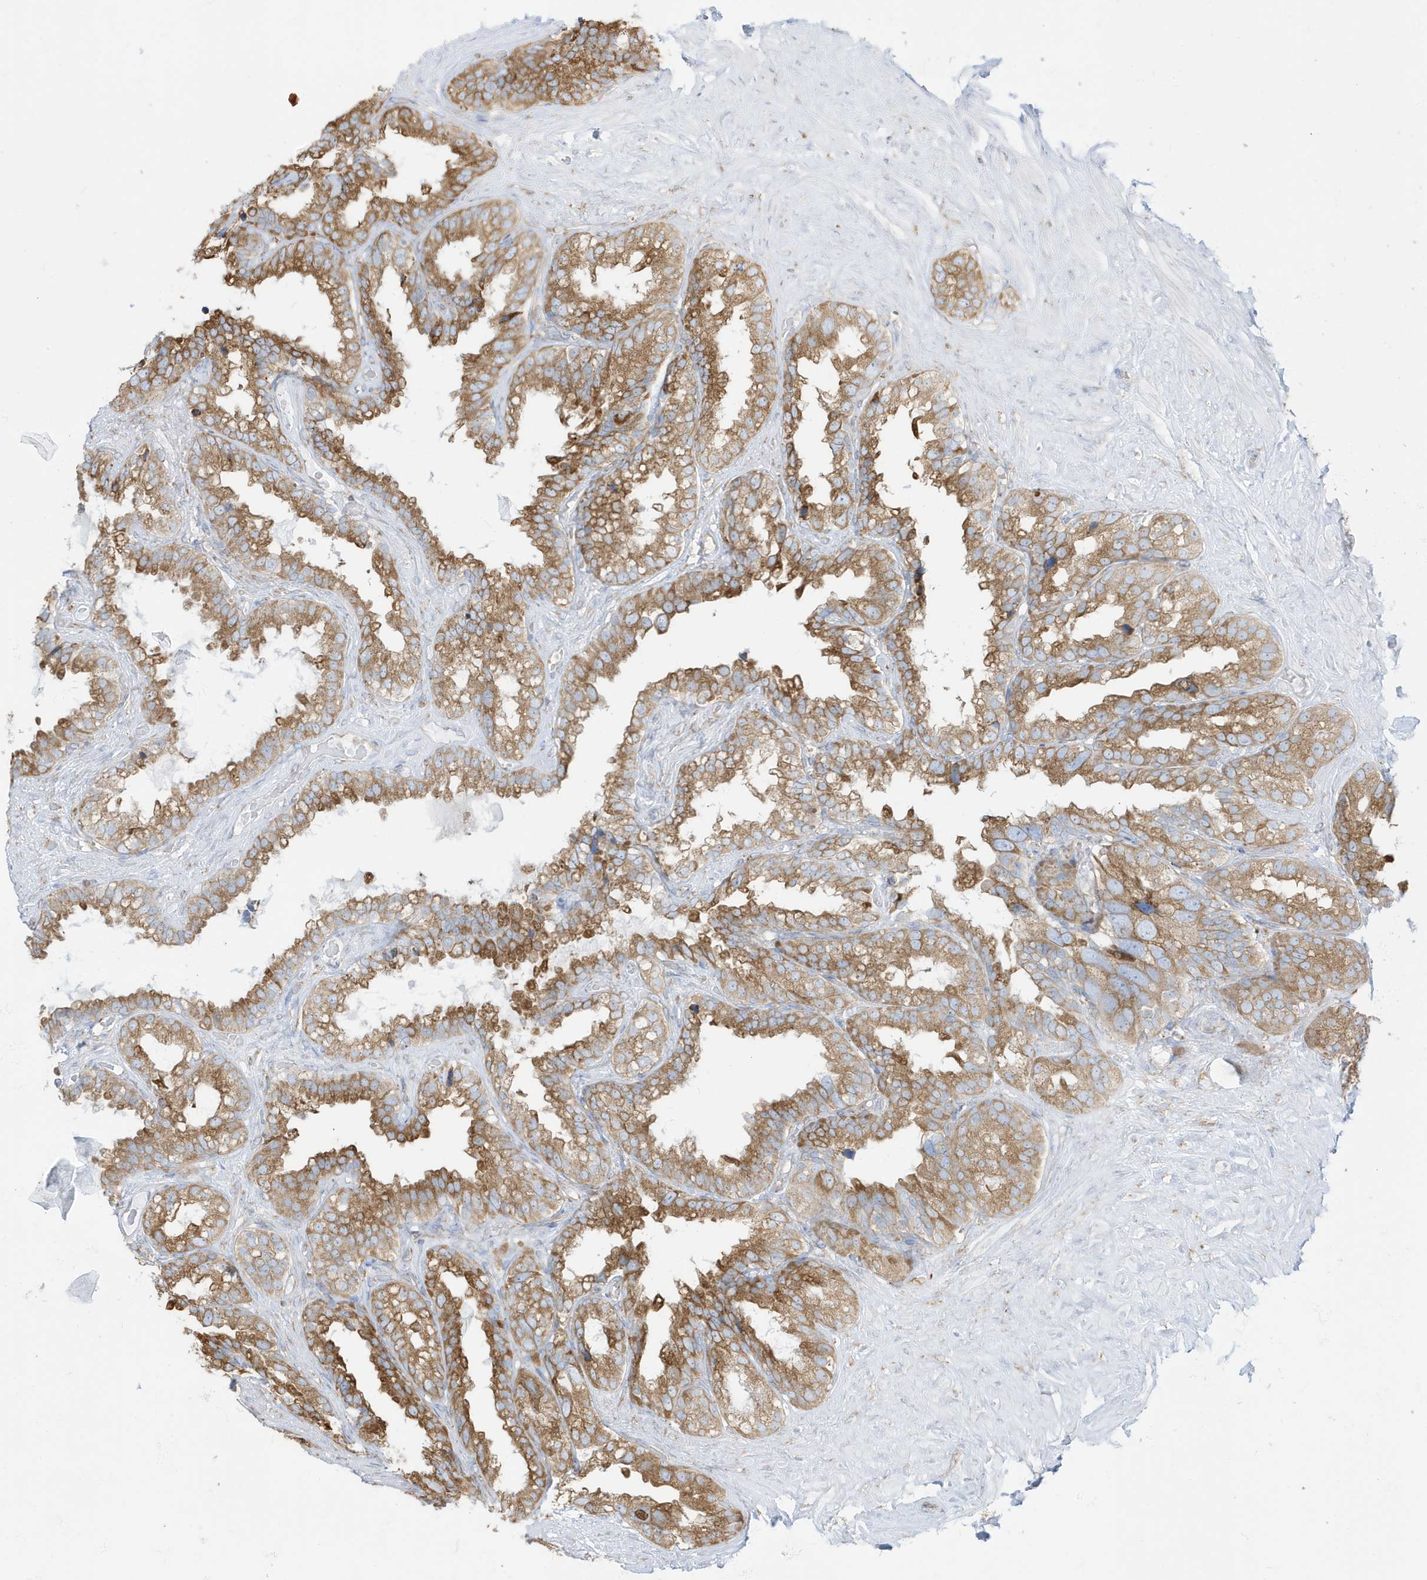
{"staining": {"intensity": "moderate", "quantity": ">75%", "location": "cytoplasmic/membranous"}, "tissue": "seminal vesicle", "cell_type": "Glandular cells", "image_type": "normal", "snomed": [{"axis": "morphology", "description": "Normal tissue, NOS"}, {"axis": "topography", "description": "Seminal veicle"}], "caption": "Glandular cells demonstrate moderate cytoplasmic/membranous positivity in about >75% of cells in benign seminal vesicle.", "gene": "PDIA6", "patient": {"sex": "male", "age": 80}}